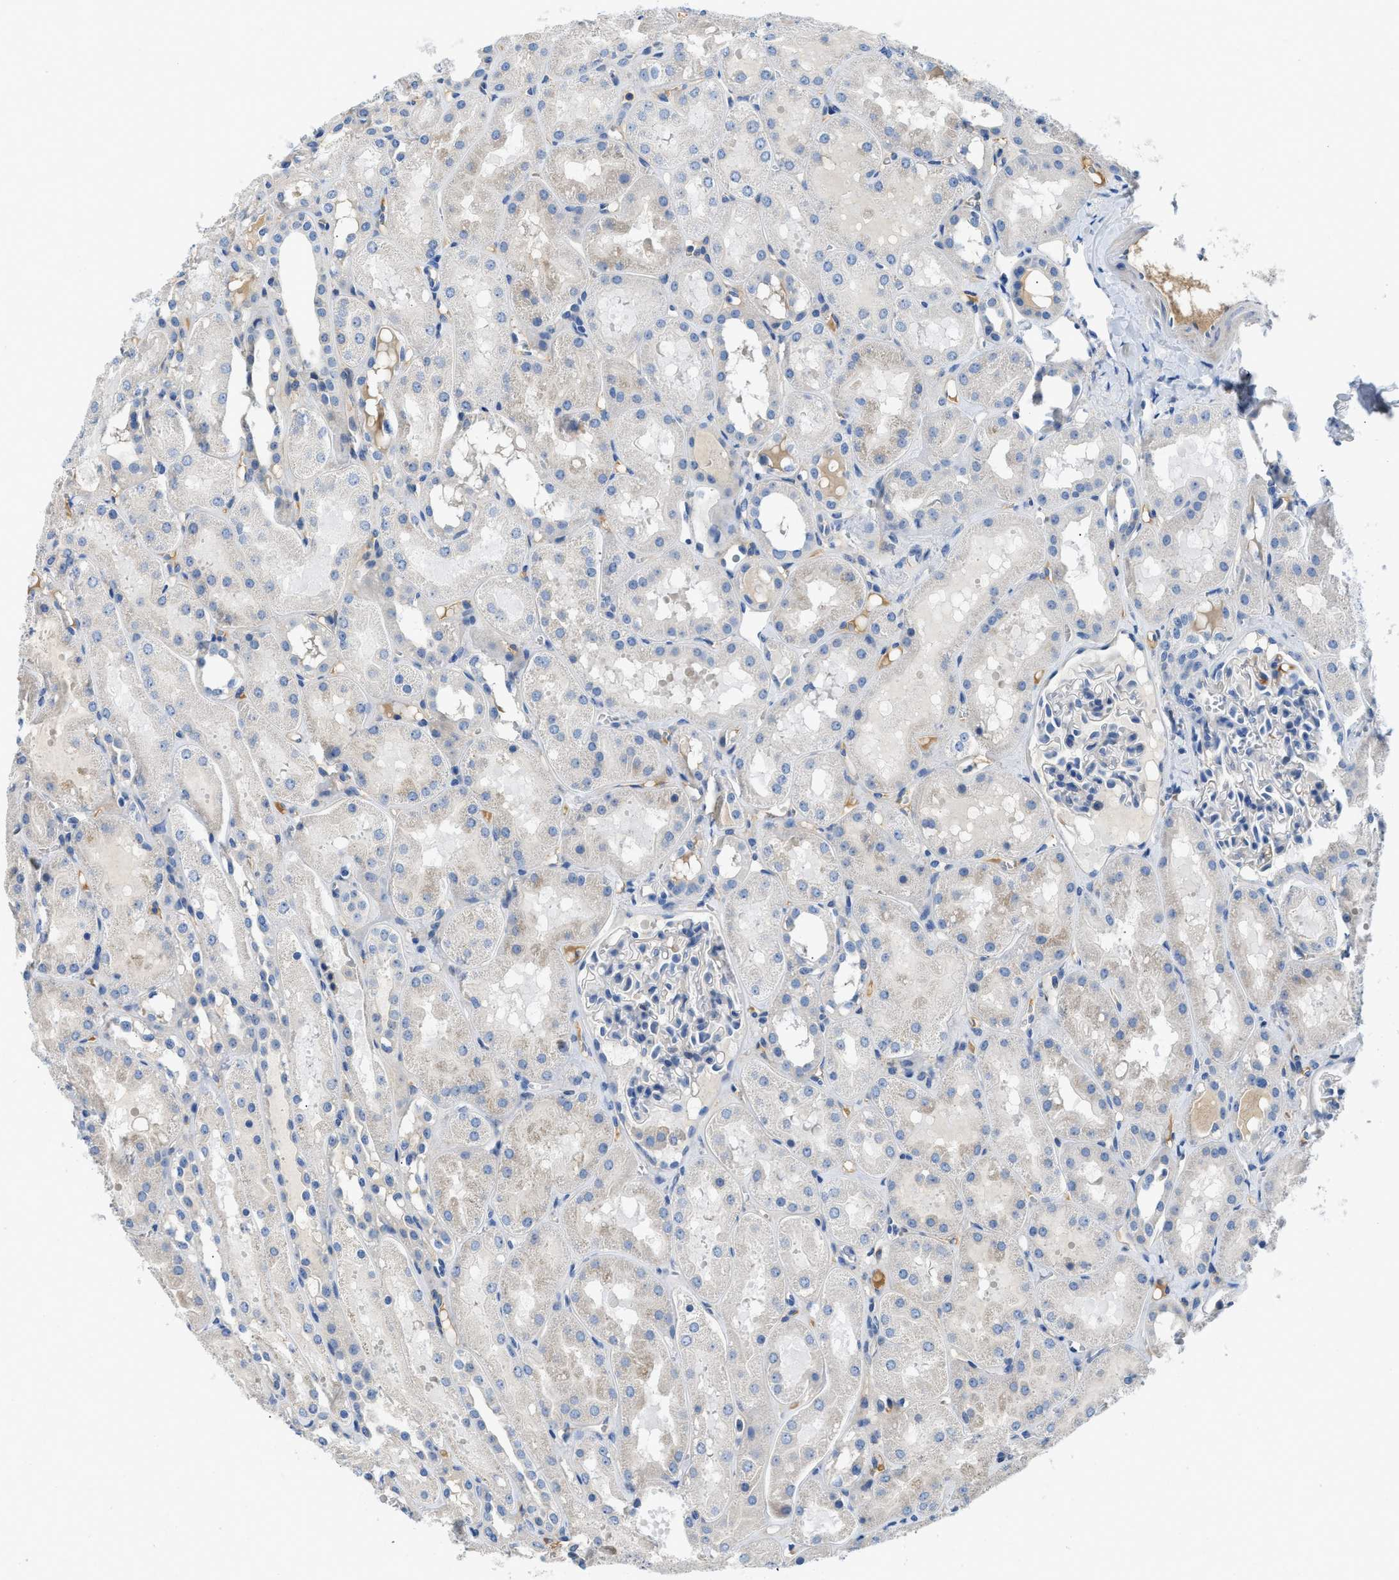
{"staining": {"intensity": "weak", "quantity": "<25%", "location": "cytoplasmic/membranous"}, "tissue": "kidney", "cell_type": "Cells in glomeruli", "image_type": "normal", "snomed": [{"axis": "morphology", "description": "Normal tissue, NOS"}, {"axis": "topography", "description": "Kidney"}, {"axis": "topography", "description": "Urinary bladder"}], "caption": "Kidney was stained to show a protein in brown. There is no significant positivity in cells in glomeruli. Brightfield microscopy of immunohistochemistry (IHC) stained with DAB (3,3'-diaminobenzidine) (brown) and hematoxylin (blue), captured at high magnification.", "gene": "C1S", "patient": {"sex": "male", "age": 16}}